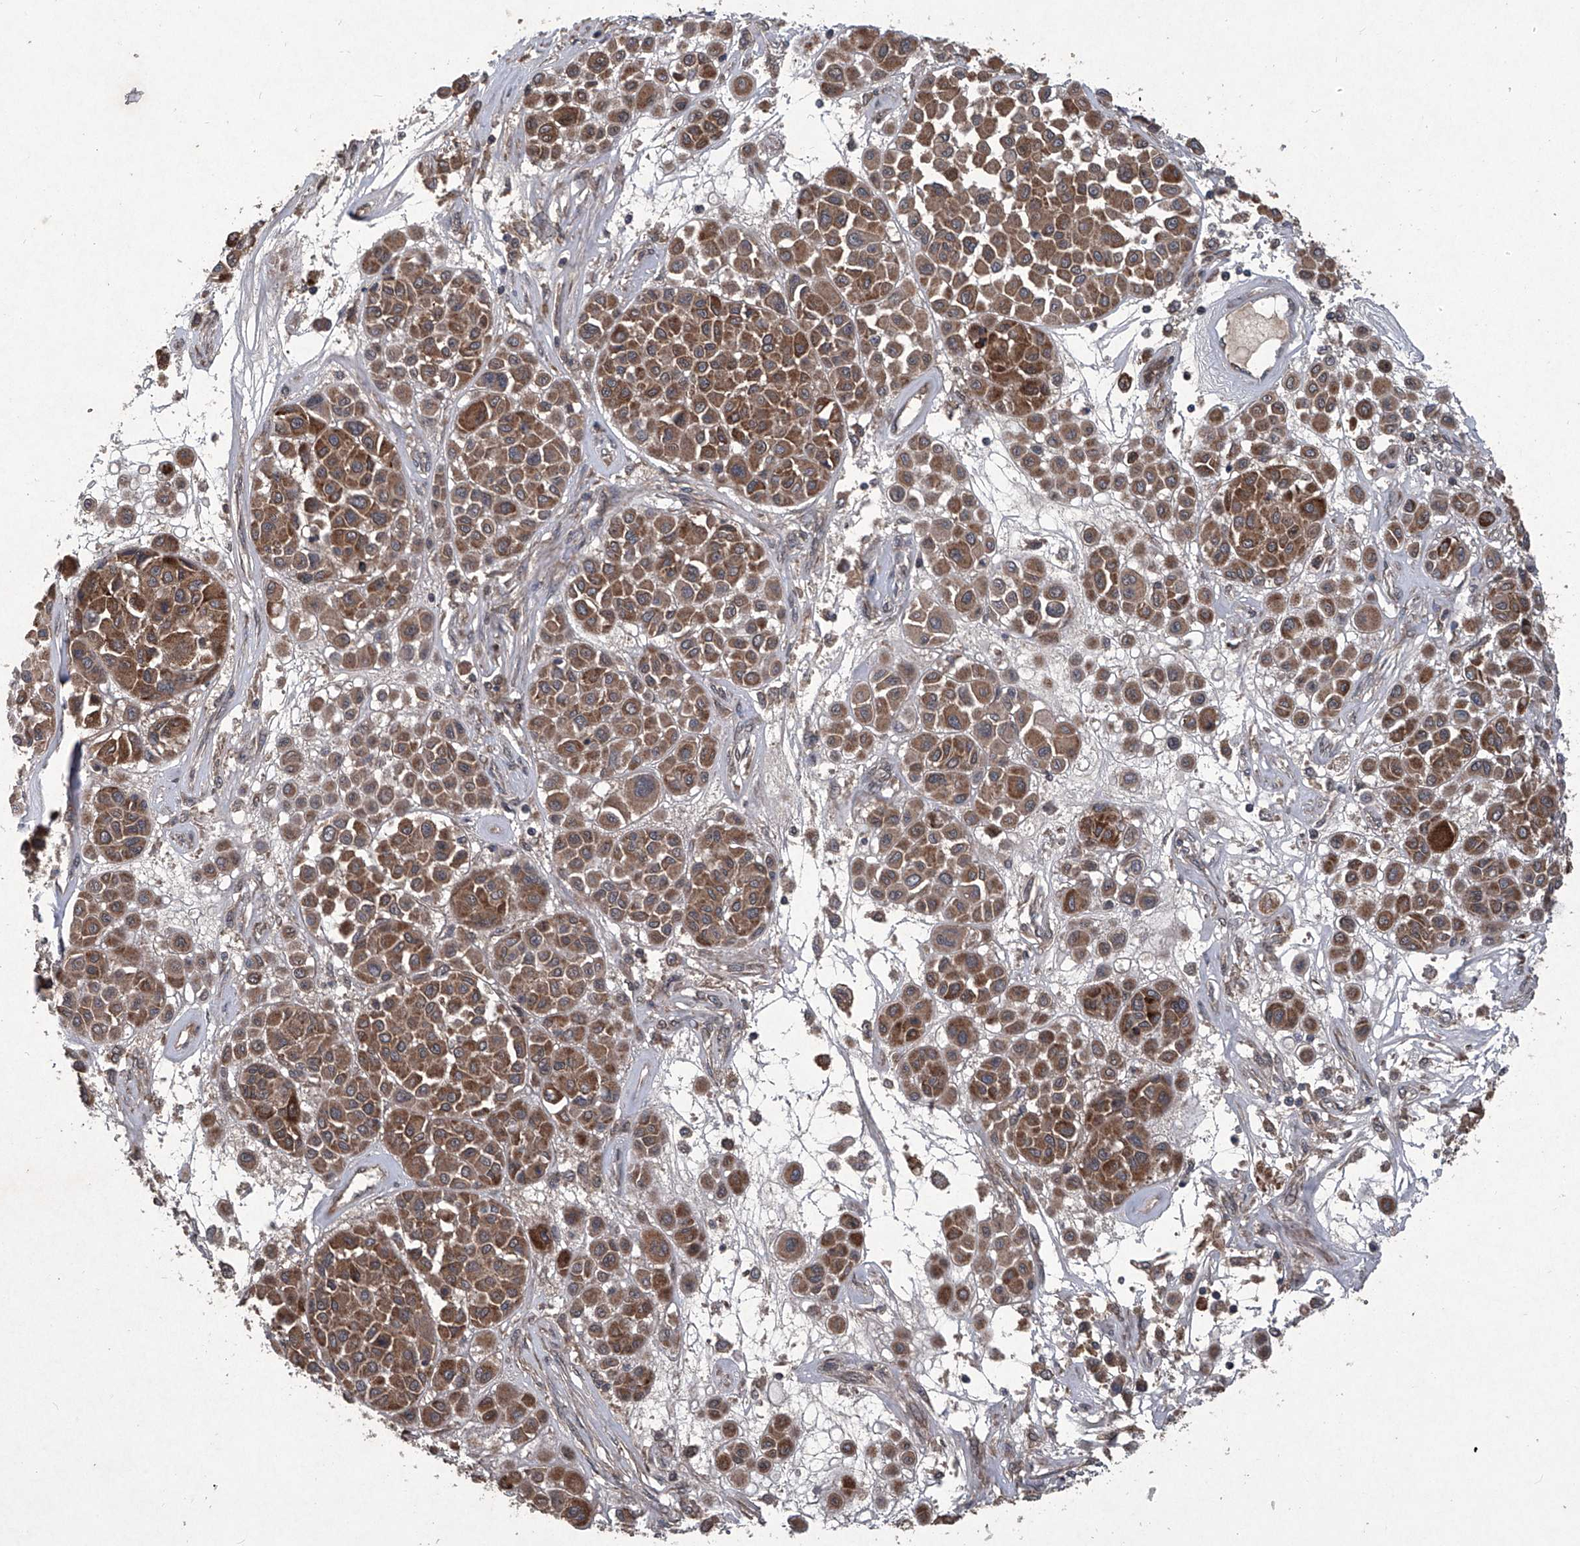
{"staining": {"intensity": "moderate", "quantity": ">75%", "location": "cytoplasmic/membranous"}, "tissue": "melanoma", "cell_type": "Tumor cells", "image_type": "cancer", "snomed": [{"axis": "morphology", "description": "Malignant melanoma, Metastatic site"}, {"axis": "topography", "description": "Soft tissue"}], "caption": "Protein positivity by IHC reveals moderate cytoplasmic/membranous expression in about >75% of tumor cells in malignant melanoma (metastatic site).", "gene": "SUMF2", "patient": {"sex": "male", "age": 41}}